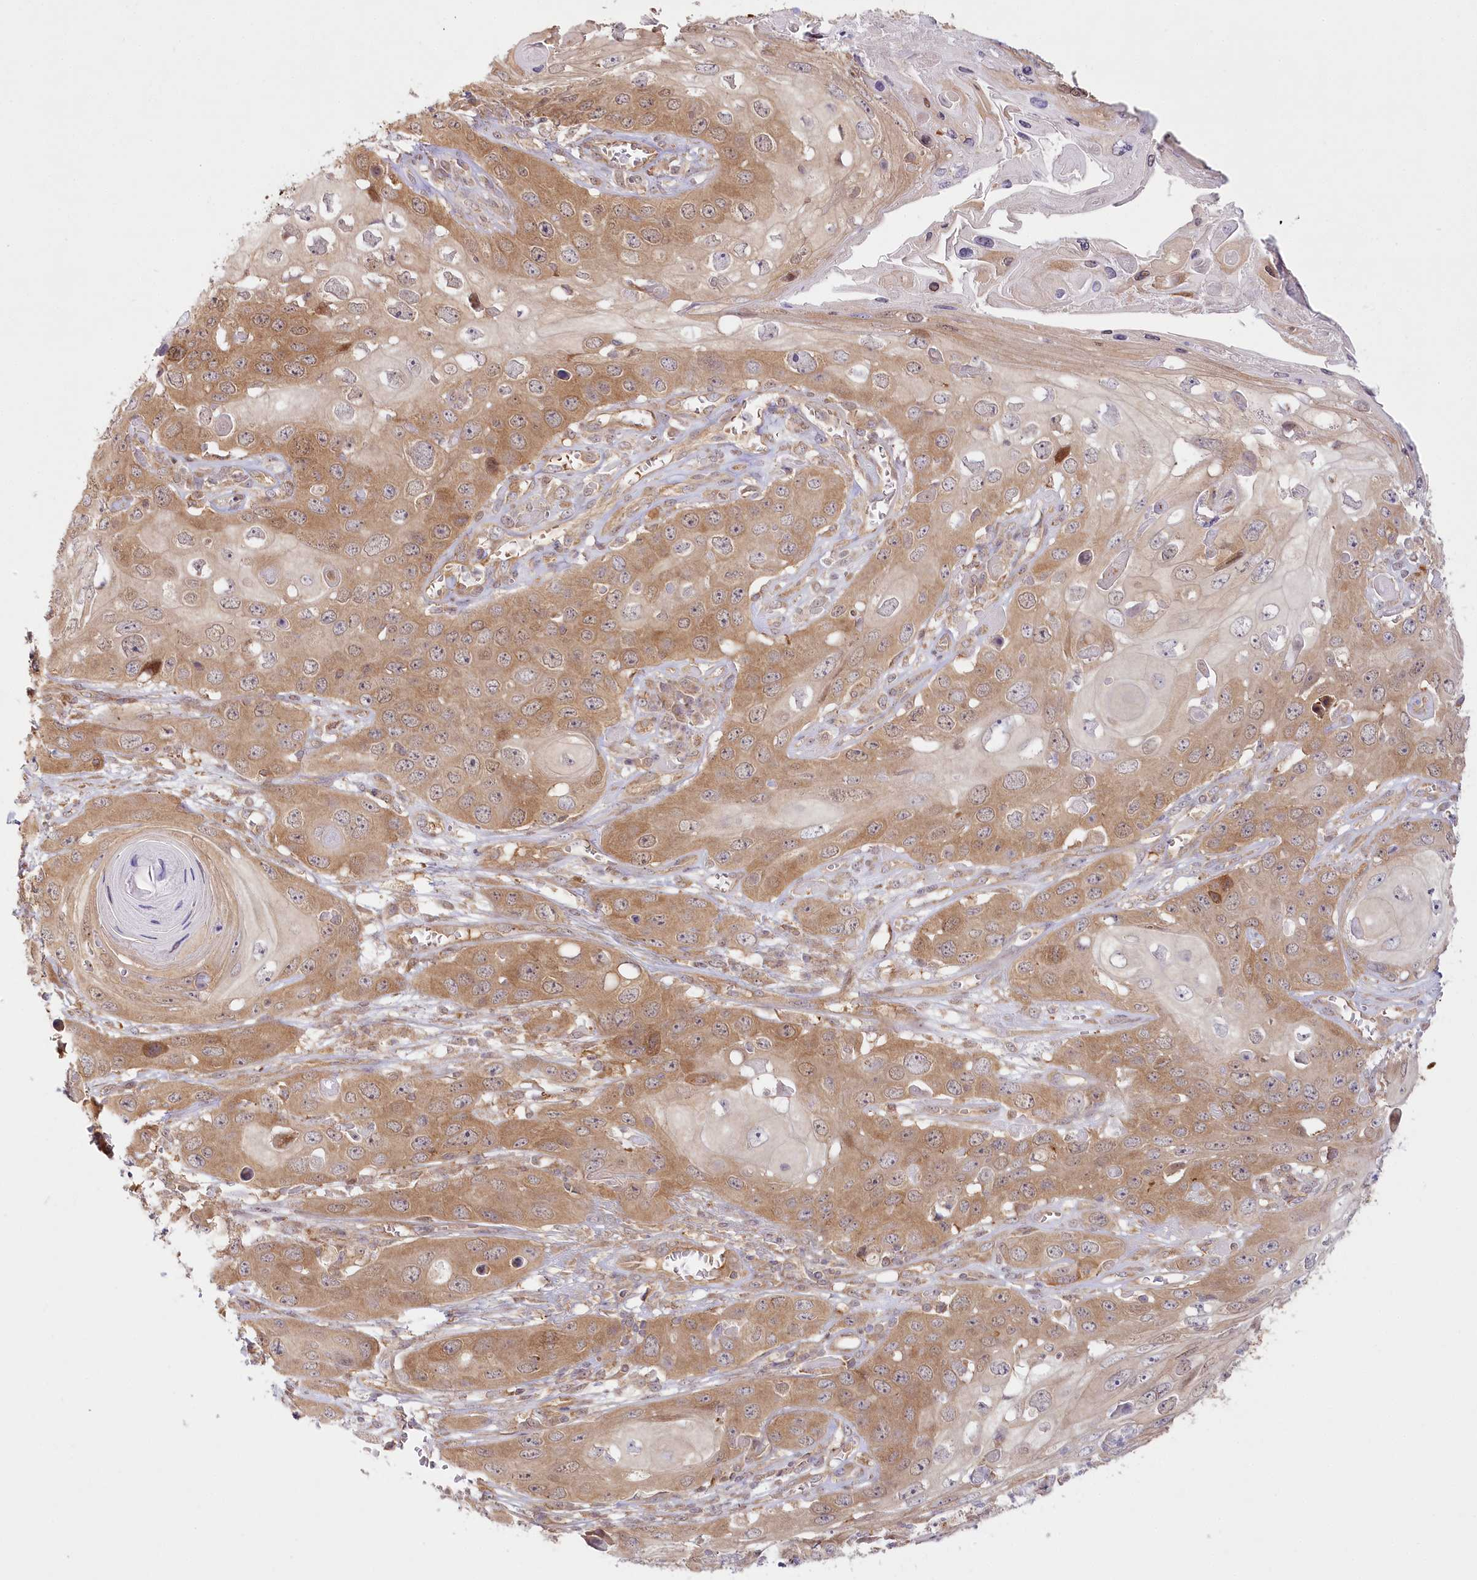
{"staining": {"intensity": "moderate", "quantity": ">75%", "location": "cytoplasmic/membranous"}, "tissue": "skin cancer", "cell_type": "Tumor cells", "image_type": "cancer", "snomed": [{"axis": "morphology", "description": "Squamous cell carcinoma, NOS"}, {"axis": "topography", "description": "Skin"}], "caption": "High-magnification brightfield microscopy of squamous cell carcinoma (skin) stained with DAB (brown) and counterstained with hematoxylin (blue). tumor cells exhibit moderate cytoplasmic/membranous positivity is identified in approximately>75% of cells.", "gene": "INPP4B", "patient": {"sex": "male", "age": 55}}